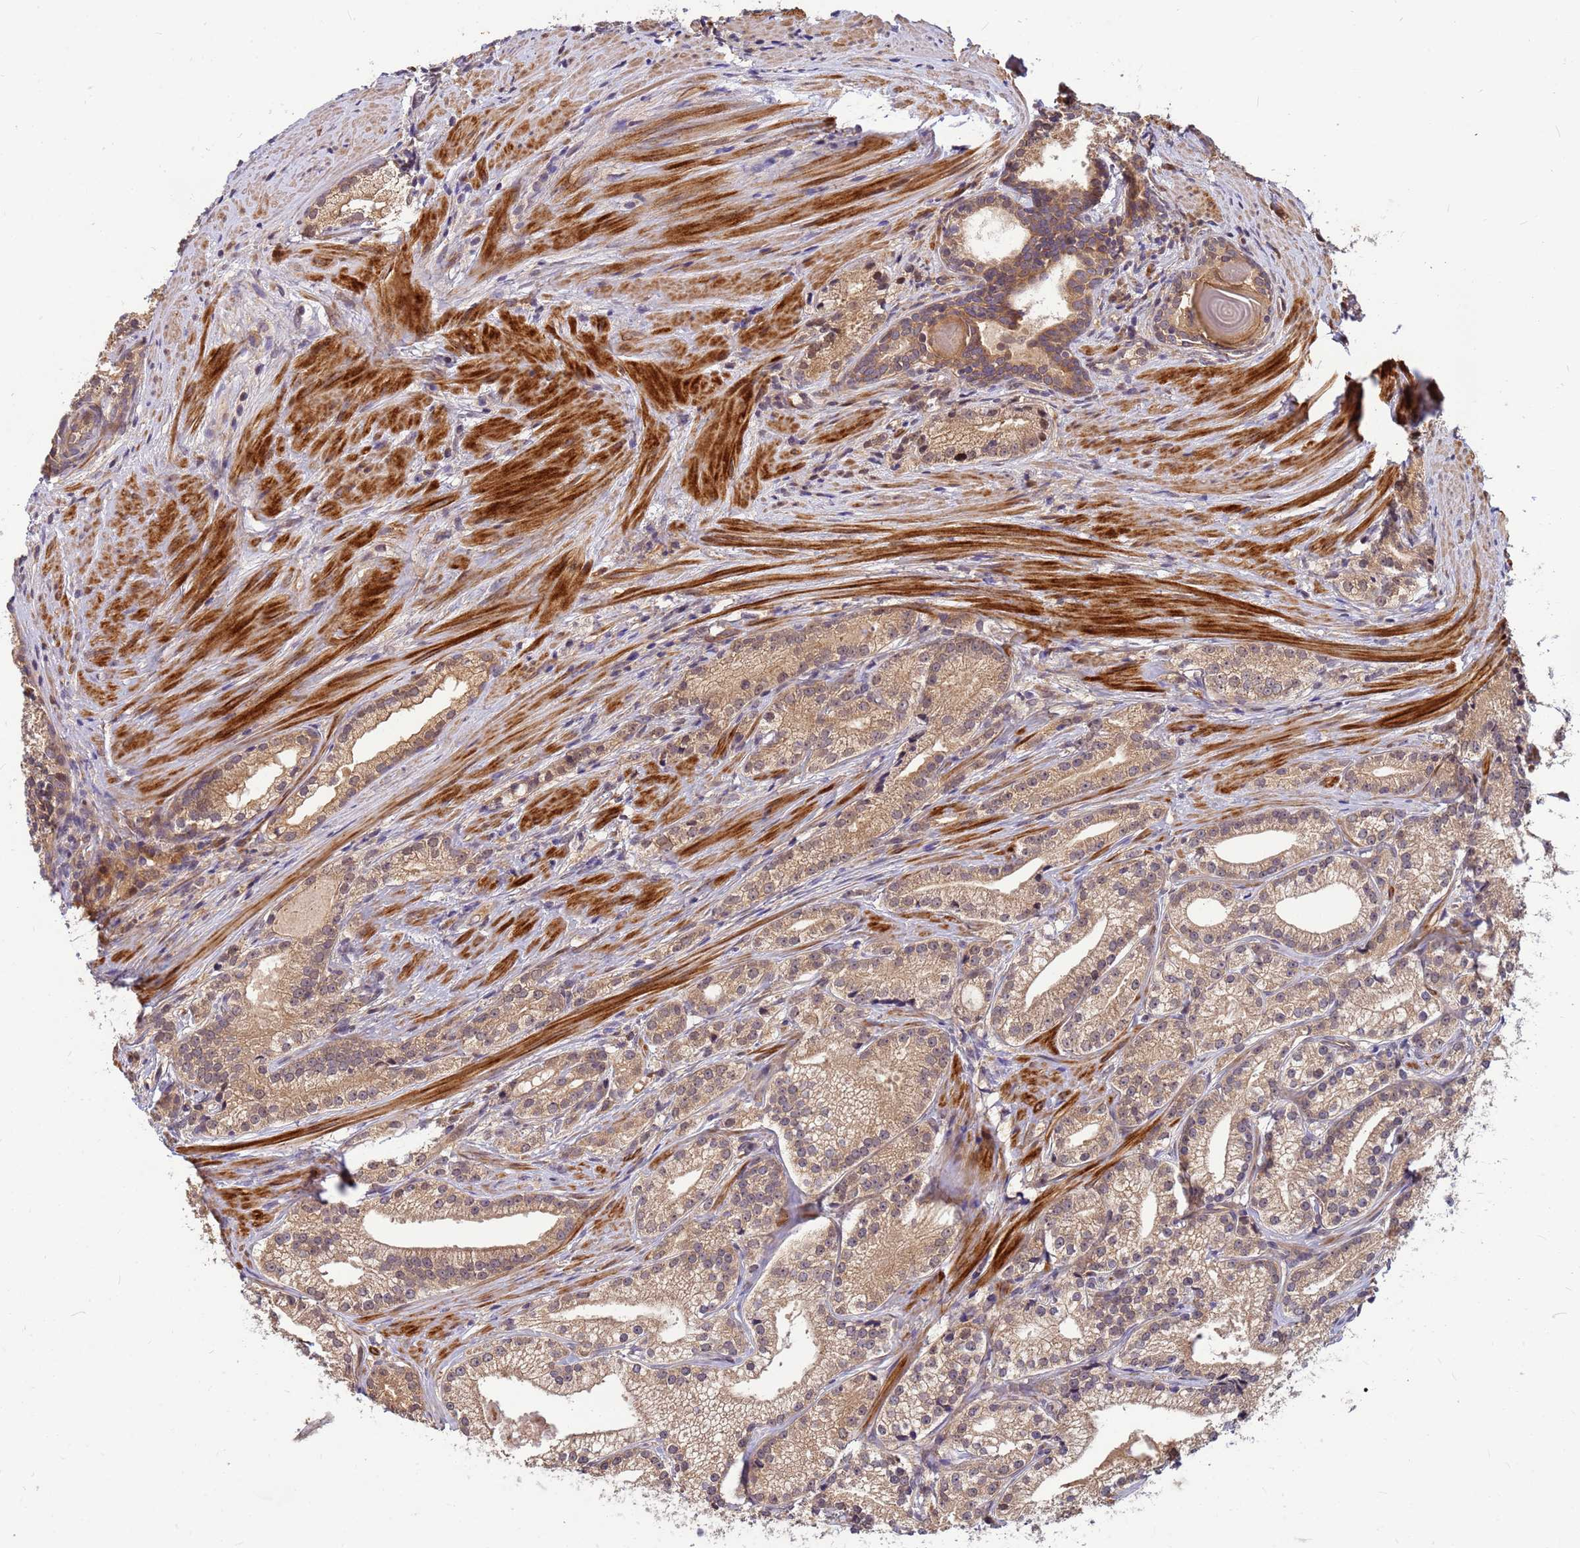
{"staining": {"intensity": "moderate", "quantity": ">75%", "location": "cytoplasmic/membranous"}, "tissue": "prostate cancer", "cell_type": "Tumor cells", "image_type": "cancer", "snomed": [{"axis": "morphology", "description": "Adenocarcinoma, Low grade"}, {"axis": "topography", "description": "Prostate"}], "caption": "The immunohistochemical stain highlights moderate cytoplasmic/membranous staining in tumor cells of prostate low-grade adenocarcinoma tissue.", "gene": "DUS4L", "patient": {"sex": "male", "age": 57}}